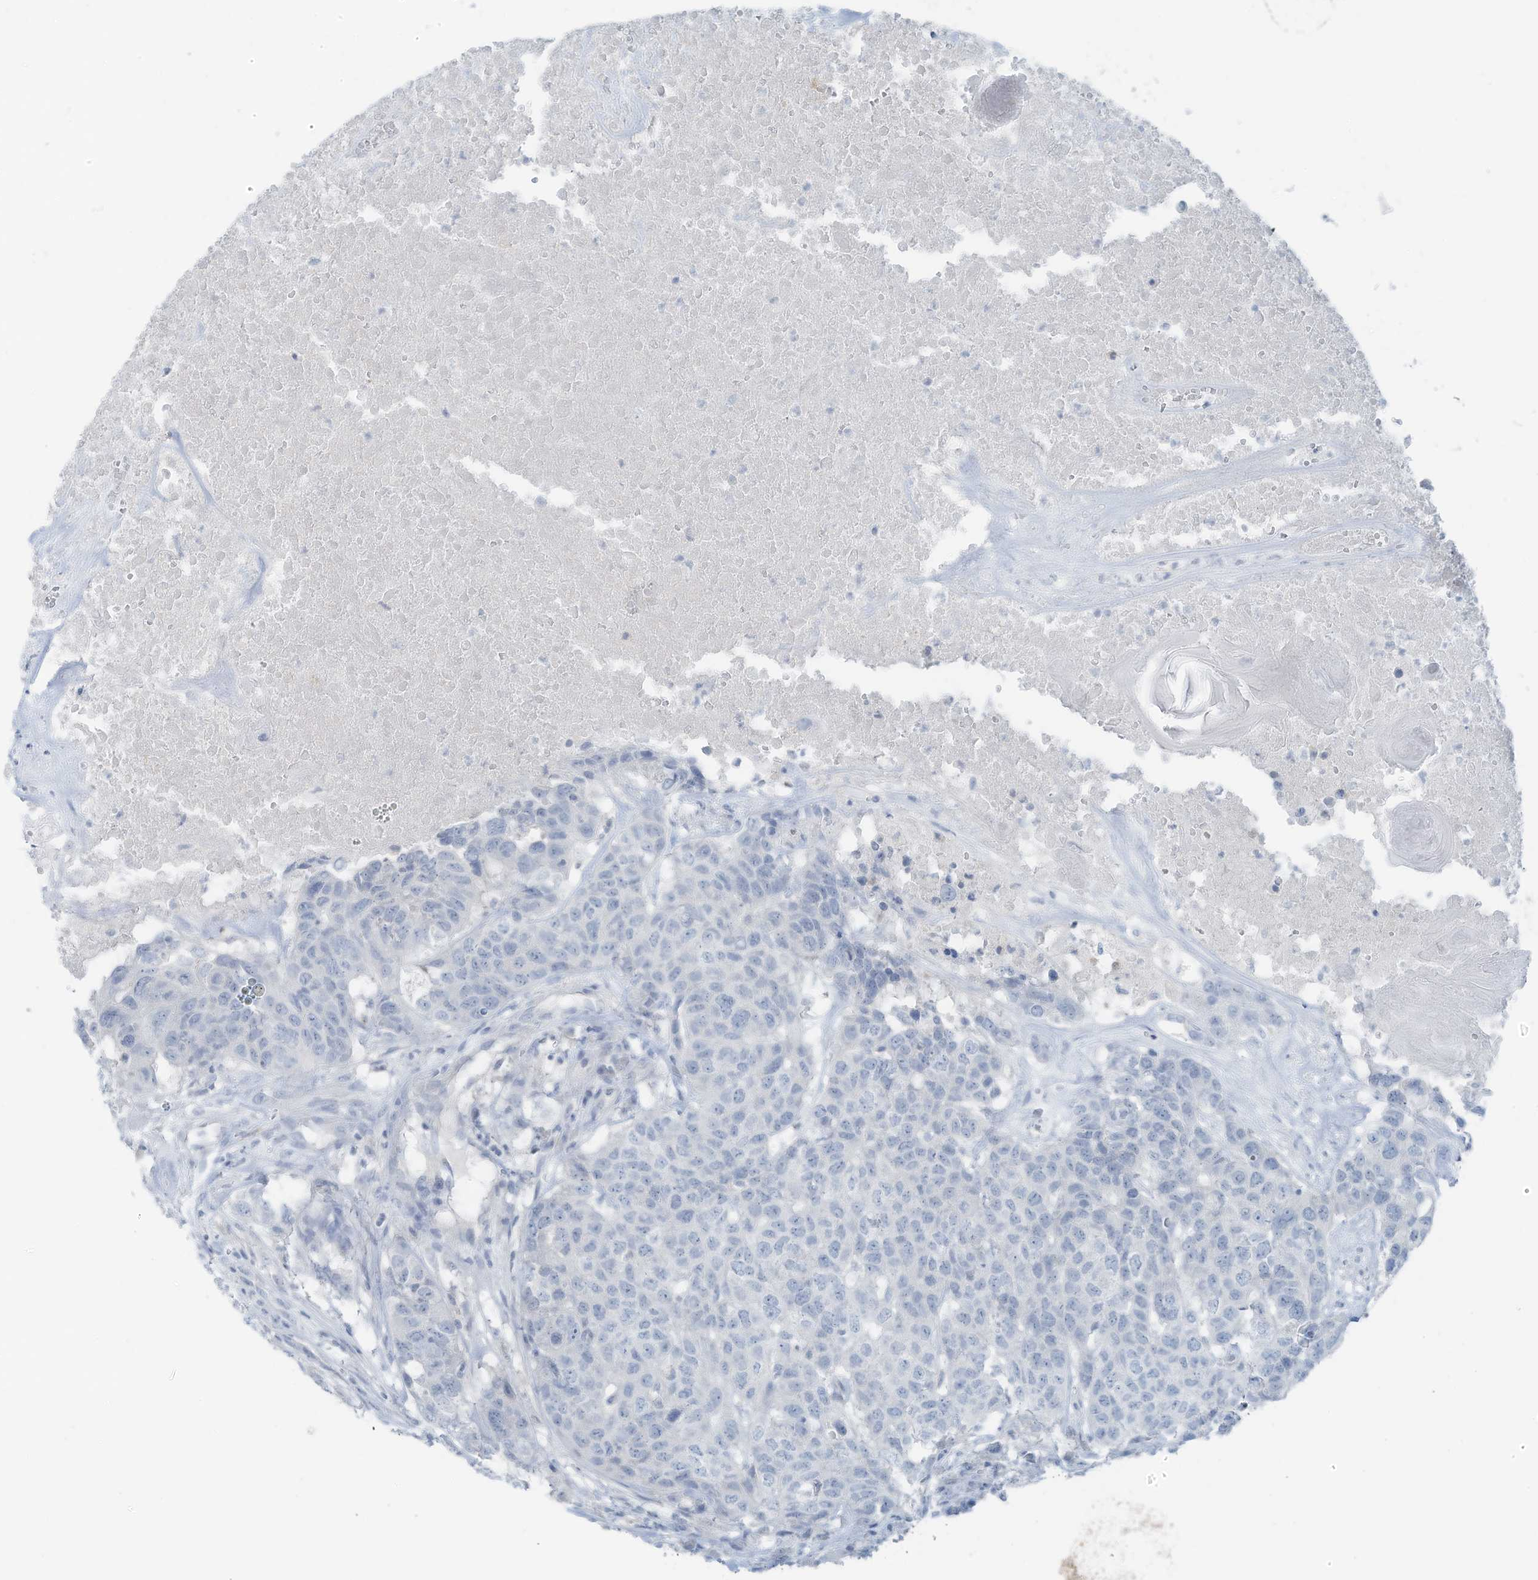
{"staining": {"intensity": "negative", "quantity": "none", "location": "none"}, "tissue": "head and neck cancer", "cell_type": "Tumor cells", "image_type": "cancer", "snomed": [{"axis": "morphology", "description": "Squamous cell carcinoma, NOS"}, {"axis": "topography", "description": "Head-Neck"}], "caption": "High magnification brightfield microscopy of head and neck cancer stained with DAB (3,3'-diaminobenzidine) (brown) and counterstained with hematoxylin (blue): tumor cells show no significant positivity.", "gene": "SLC25A43", "patient": {"sex": "male", "age": 66}}